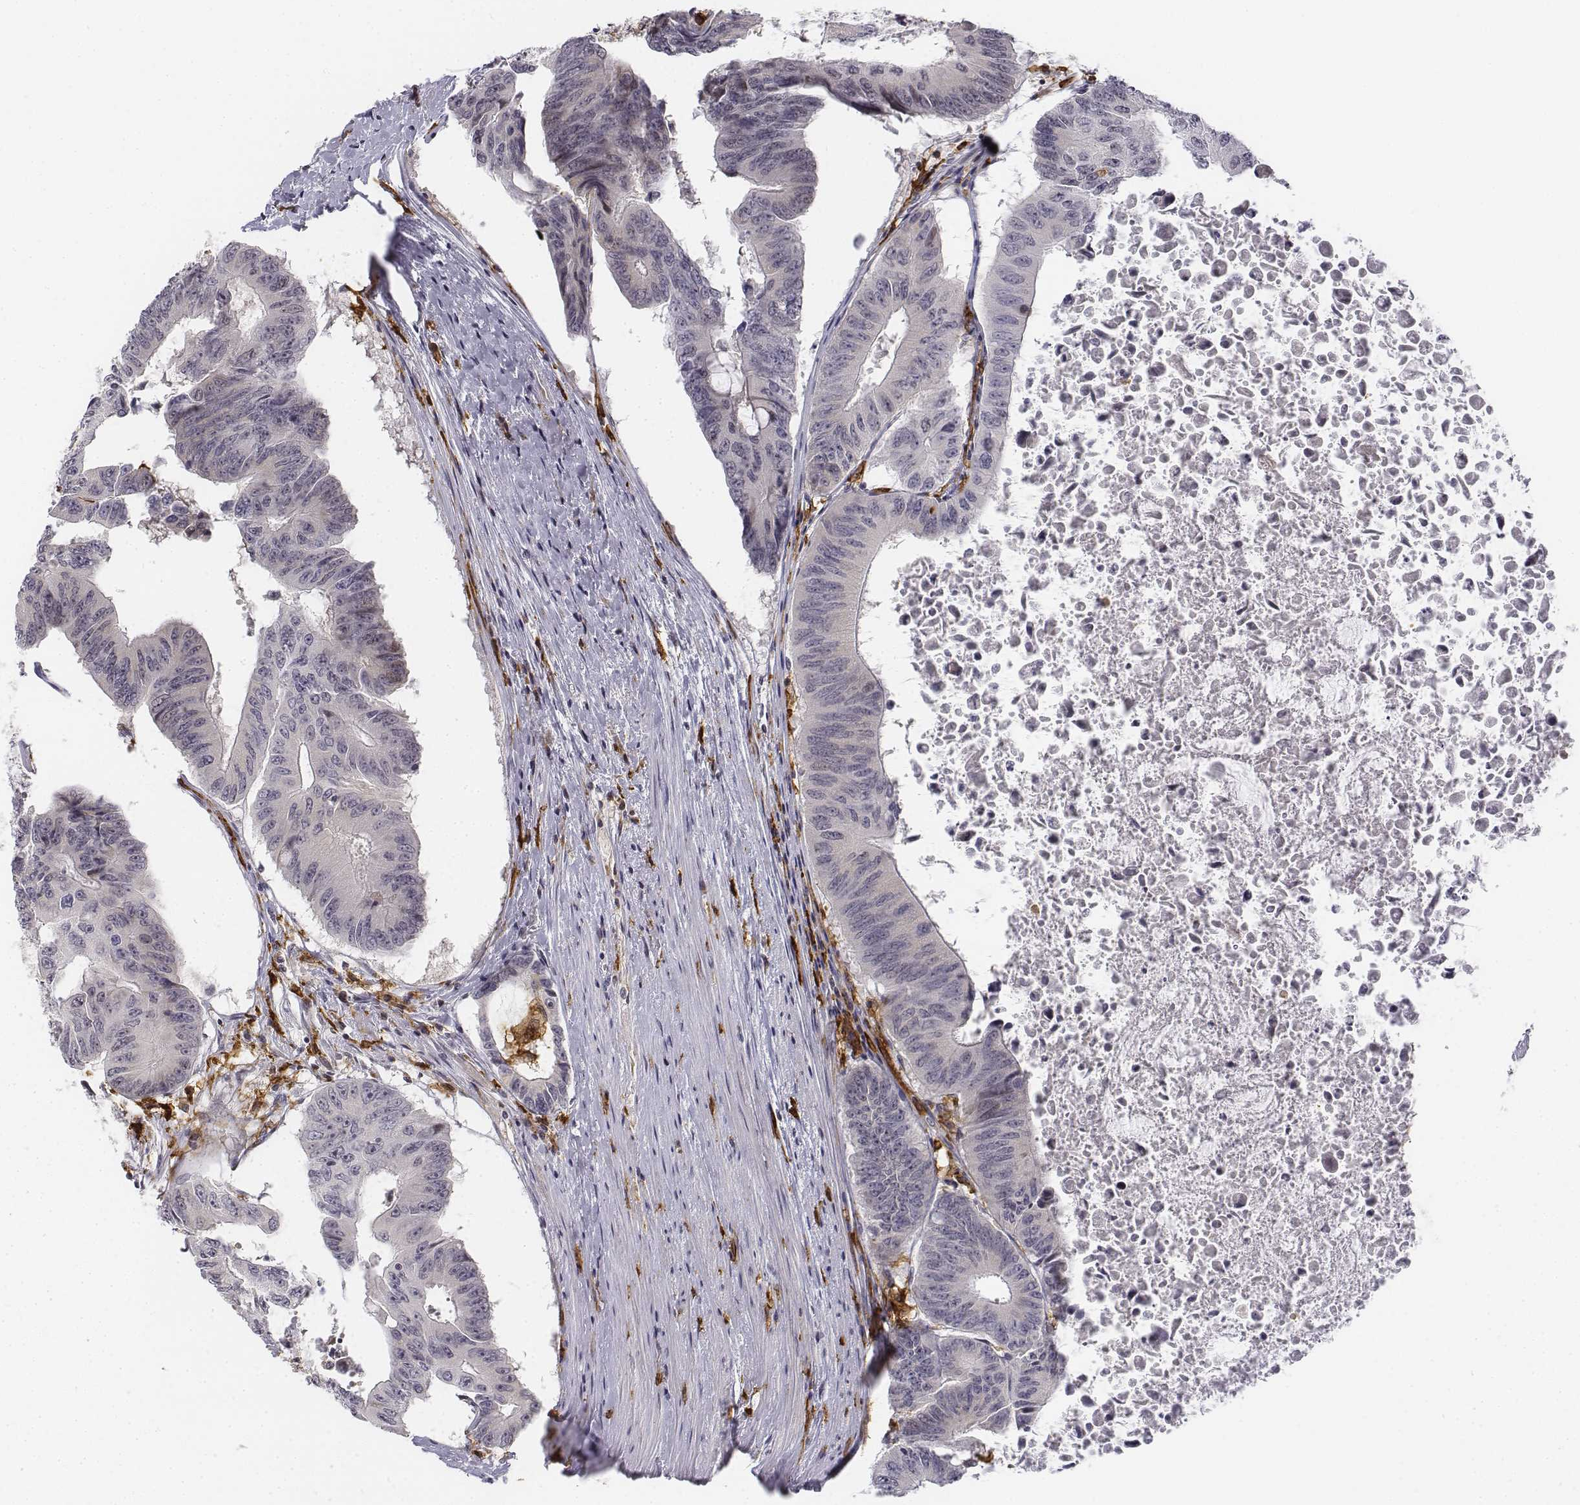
{"staining": {"intensity": "negative", "quantity": "none", "location": "none"}, "tissue": "colorectal cancer", "cell_type": "Tumor cells", "image_type": "cancer", "snomed": [{"axis": "morphology", "description": "Adenocarcinoma, NOS"}, {"axis": "topography", "description": "Rectum"}], "caption": "There is no significant expression in tumor cells of colorectal cancer.", "gene": "CD14", "patient": {"sex": "male", "age": 59}}